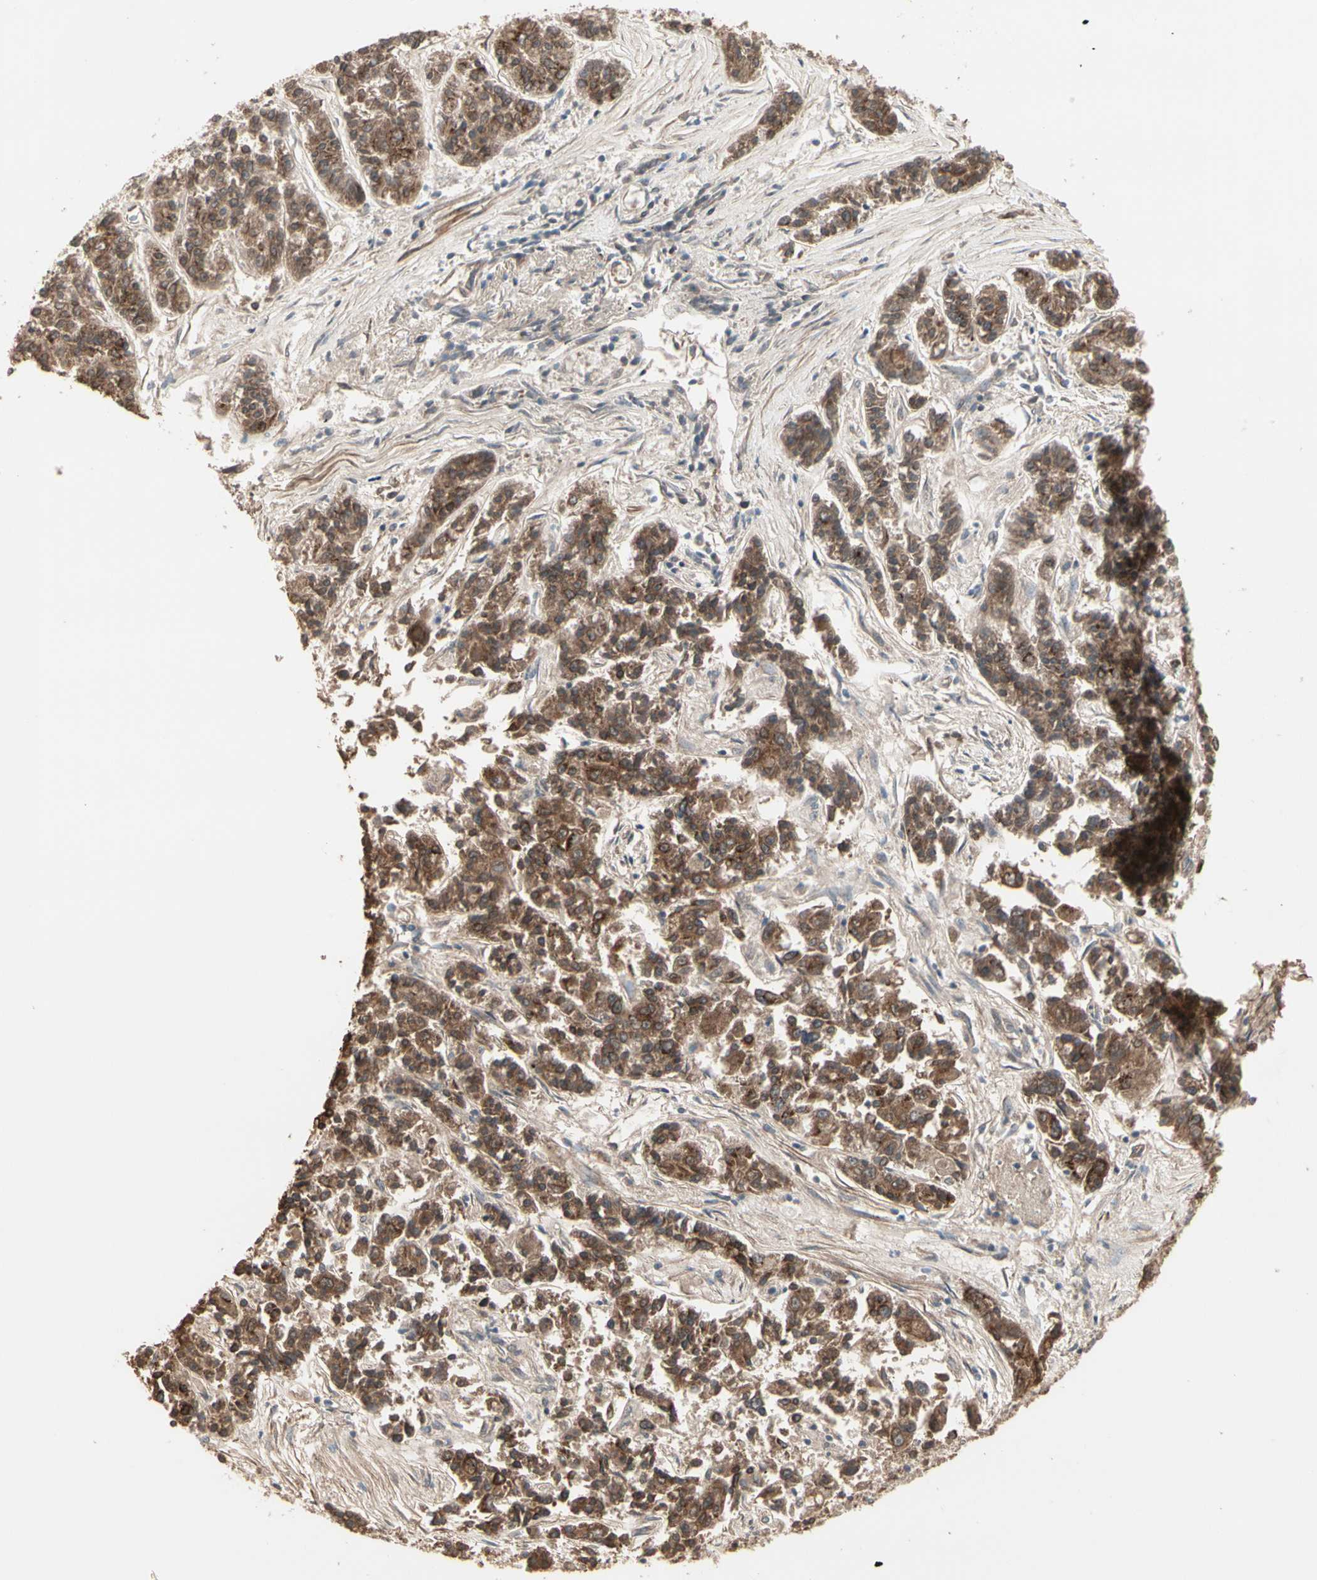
{"staining": {"intensity": "strong", "quantity": ">75%", "location": "cytoplasmic/membranous"}, "tissue": "lung cancer", "cell_type": "Tumor cells", "image_type": "cancer", "snomed": [{"axis": "morphology", "description": "Adenocarcinoma, NOS"}, {"axis": "topography", "description": "Lung"}], "caption": "Lung cancer (adenocarcinoma) tissue shows strong cytoplasmic/membranous staining in approximately >75% of tumor cells, visualized by immunohistochemistry. (Stains: DAB (3,3'-diaminobenzidine) in brown, nuclei in blue, Microscopy: brightfield microscopy at high magnification).", "gene": "GALNT3", "patient": {"sex": "male", "age": 84}}